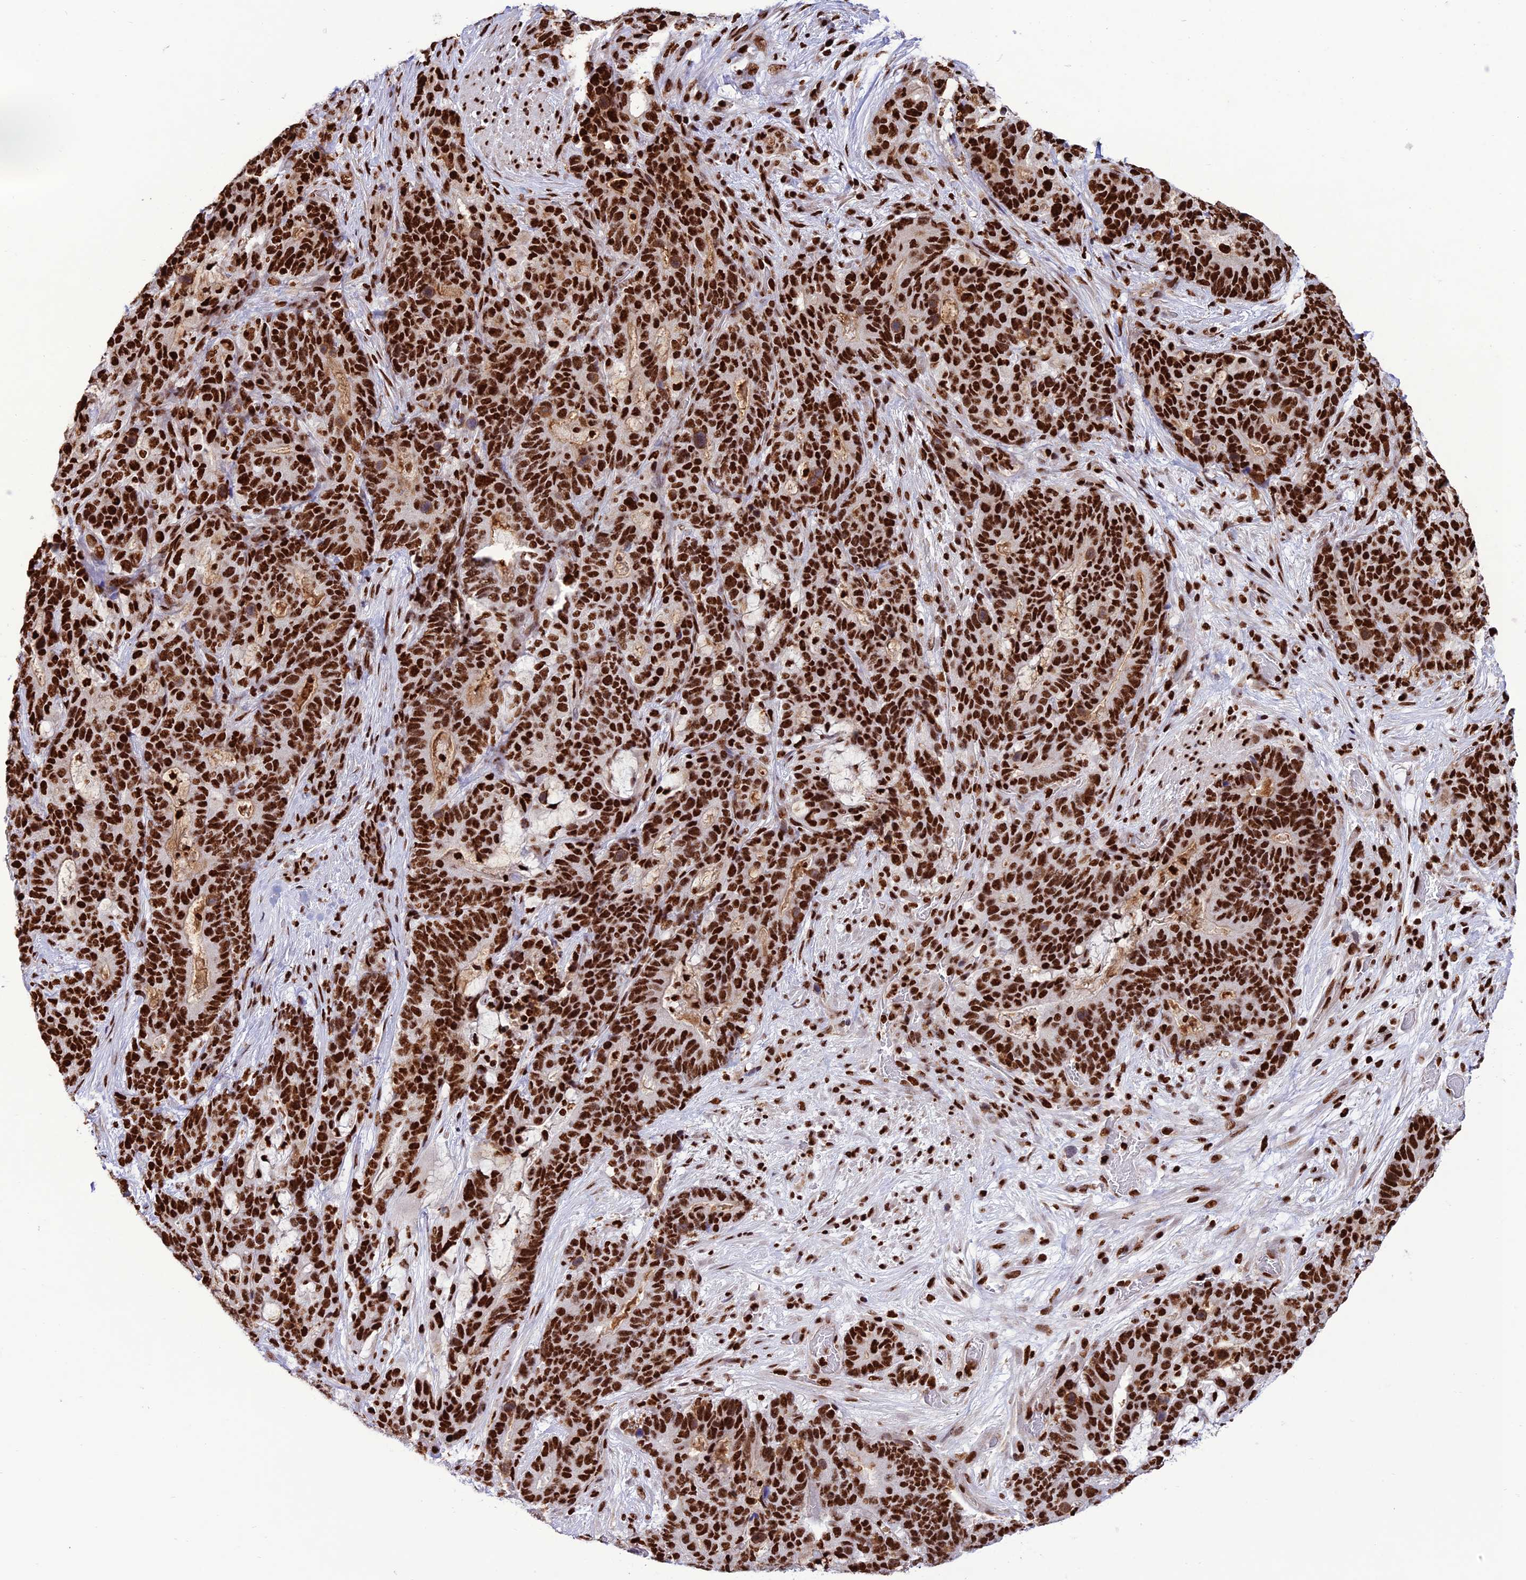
{"staining": {"intensity": "strong", "quantity": ">75%", "location": "nuclear"}, "tissue": "stomach cancer", "cell_type": "Tumor cells", "image_type": "cancer", "snomed": [{"axis": "morphology", "description": "Normal tissue, NOS"}, {"axis": "morphology", "description": "Adenocarcinoma, NOS"}, {"axis": "topography", "description": "Stomach"}], "caption": "Immunohistochemical staining of human stomach cancer demonstrates strong nuclear protein expression in approximately >75% of tumor cells.", "gene": "INO80E", "patient": {"sex": "female", "age": 64}}